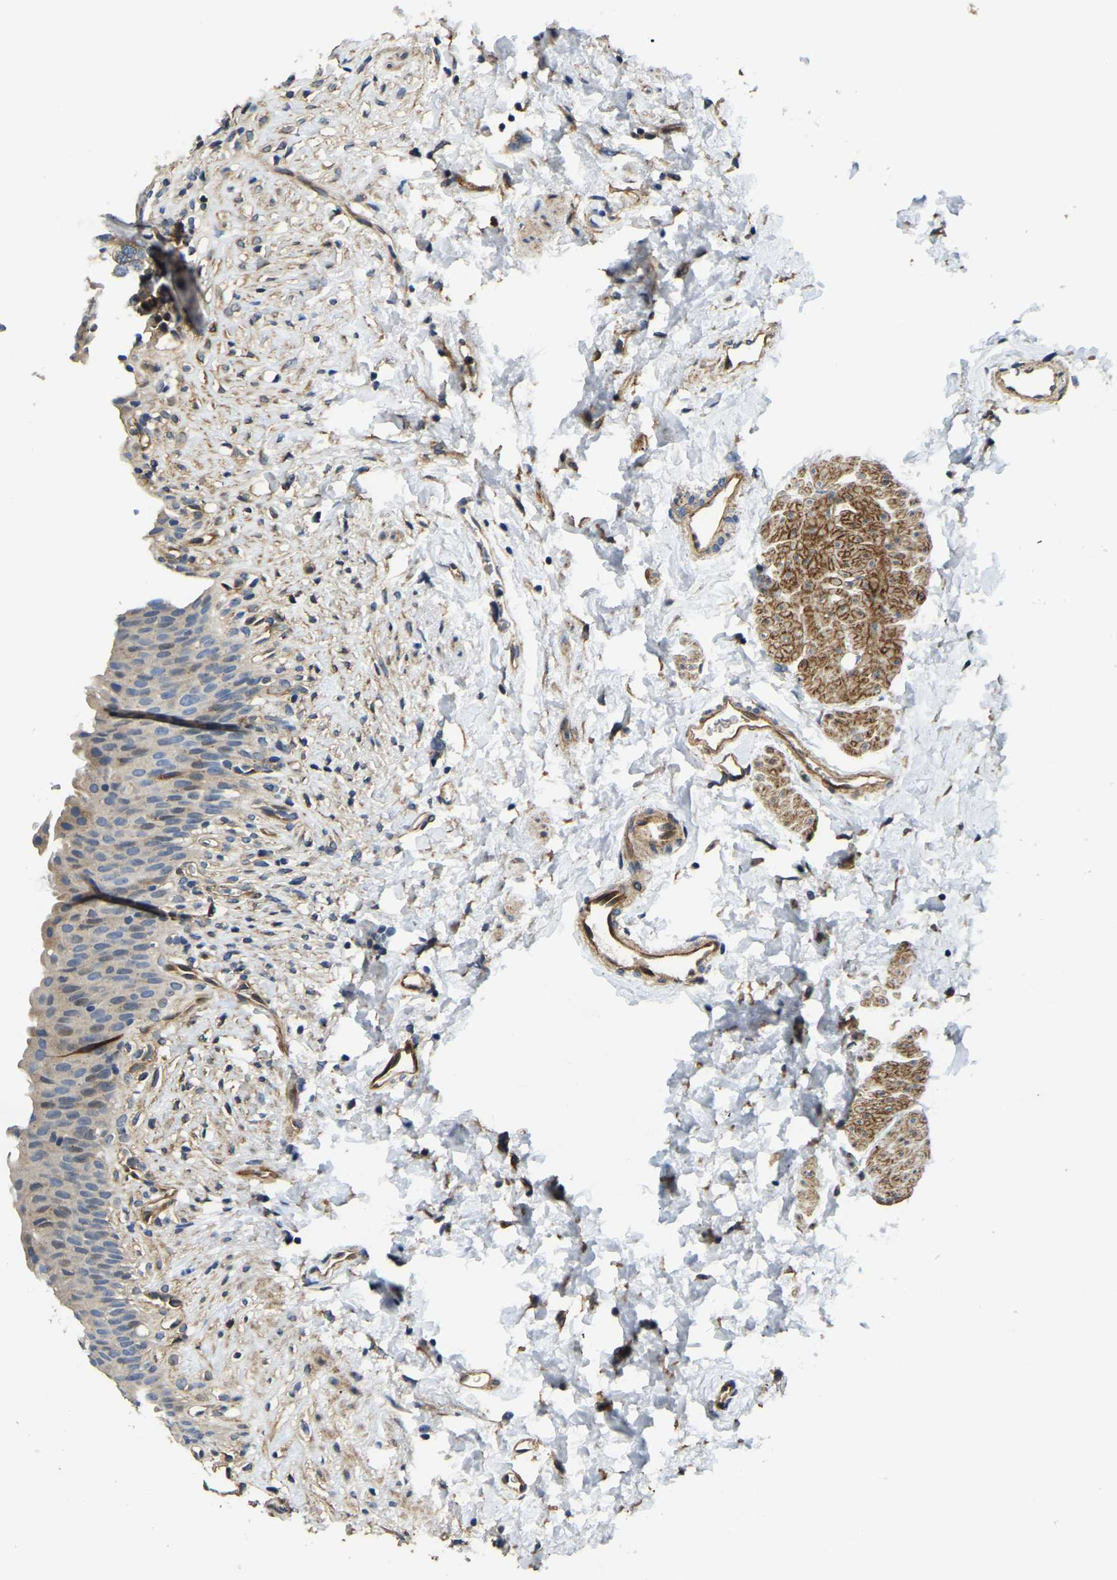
{"staining": {"intensity": "weak", "quantity": "<25%", "location": "cytoplasmic/membranous,nuclear"}, "tissue": "urinary bladder", "cell_type": "Urothelial cells", "image_type": "normal", "snomed": [{"axis": "morphology", "description": "Normal tissue, NOS"}, {"axis": "topography", "description": "Urinary bladder"}], "caption": "Unremarkable urinary bladder was stained to show a protein in brown. There is no significant expression in urothelial cells. (DAB IHC with hematoxylin counter stain).", "gene": "RNF39", "patient": {"sex": "female", "age": 79}}